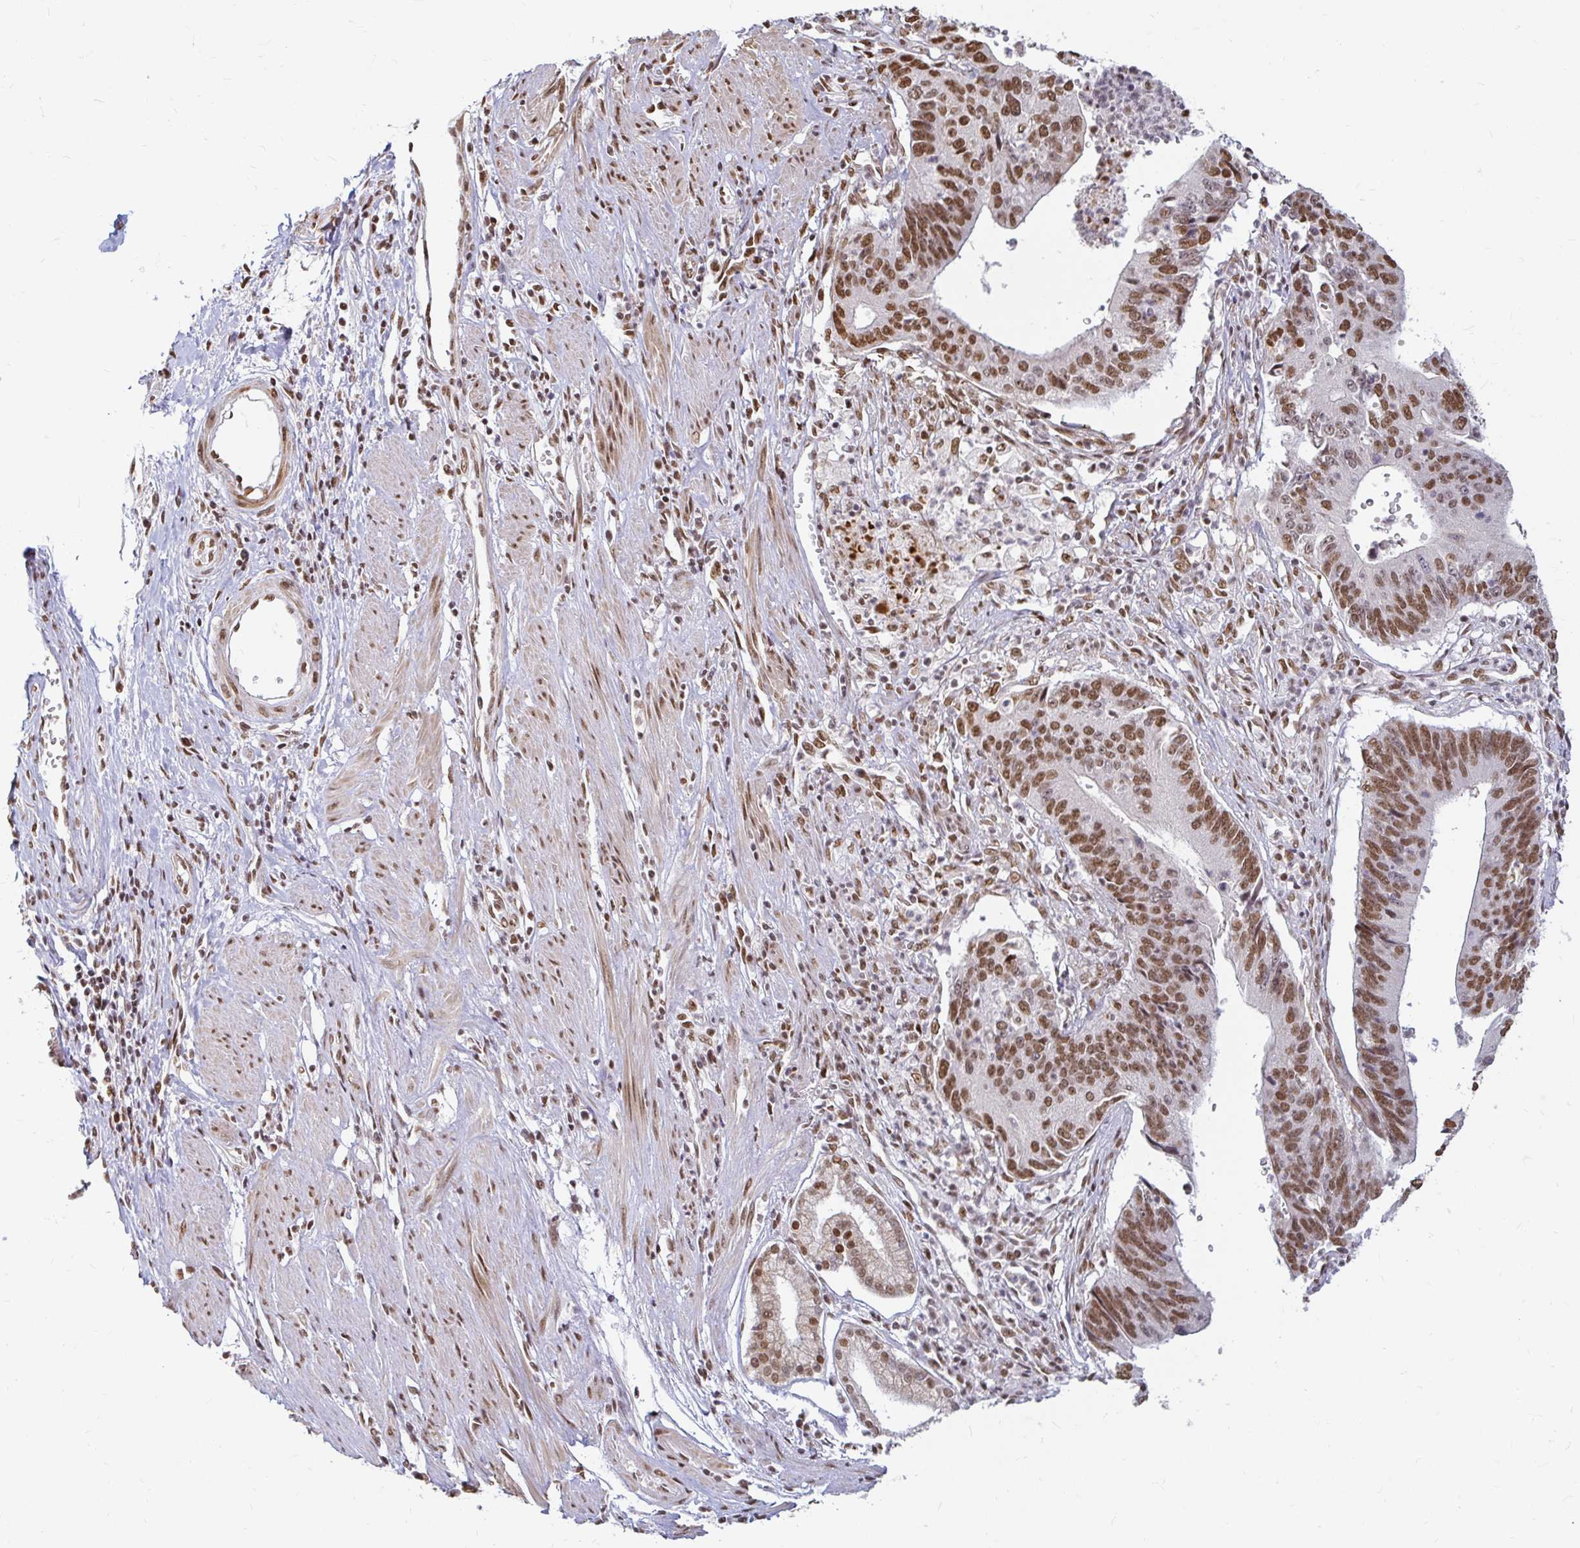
{"staining": {"intensity": "strong", "quantity": ">75%", "location": "nuclear"}, "tissue": "stomach cancer", "cell_type": "Tumor cells", "image_type": "cancer", "snomed": [{"axis": "morphology", "description": "Adenocarcinoma, NOS"}, {"axis": "topography", "description": "Stomach"}], "caption": "Immunohistochemistry of stomach cancer (adenocarcinoma) displays high levels of strong nuclear expression in about >75% of tumor cells.", "gene": "HNRNPU", "patient": {"sex": "male", "age": 59}}